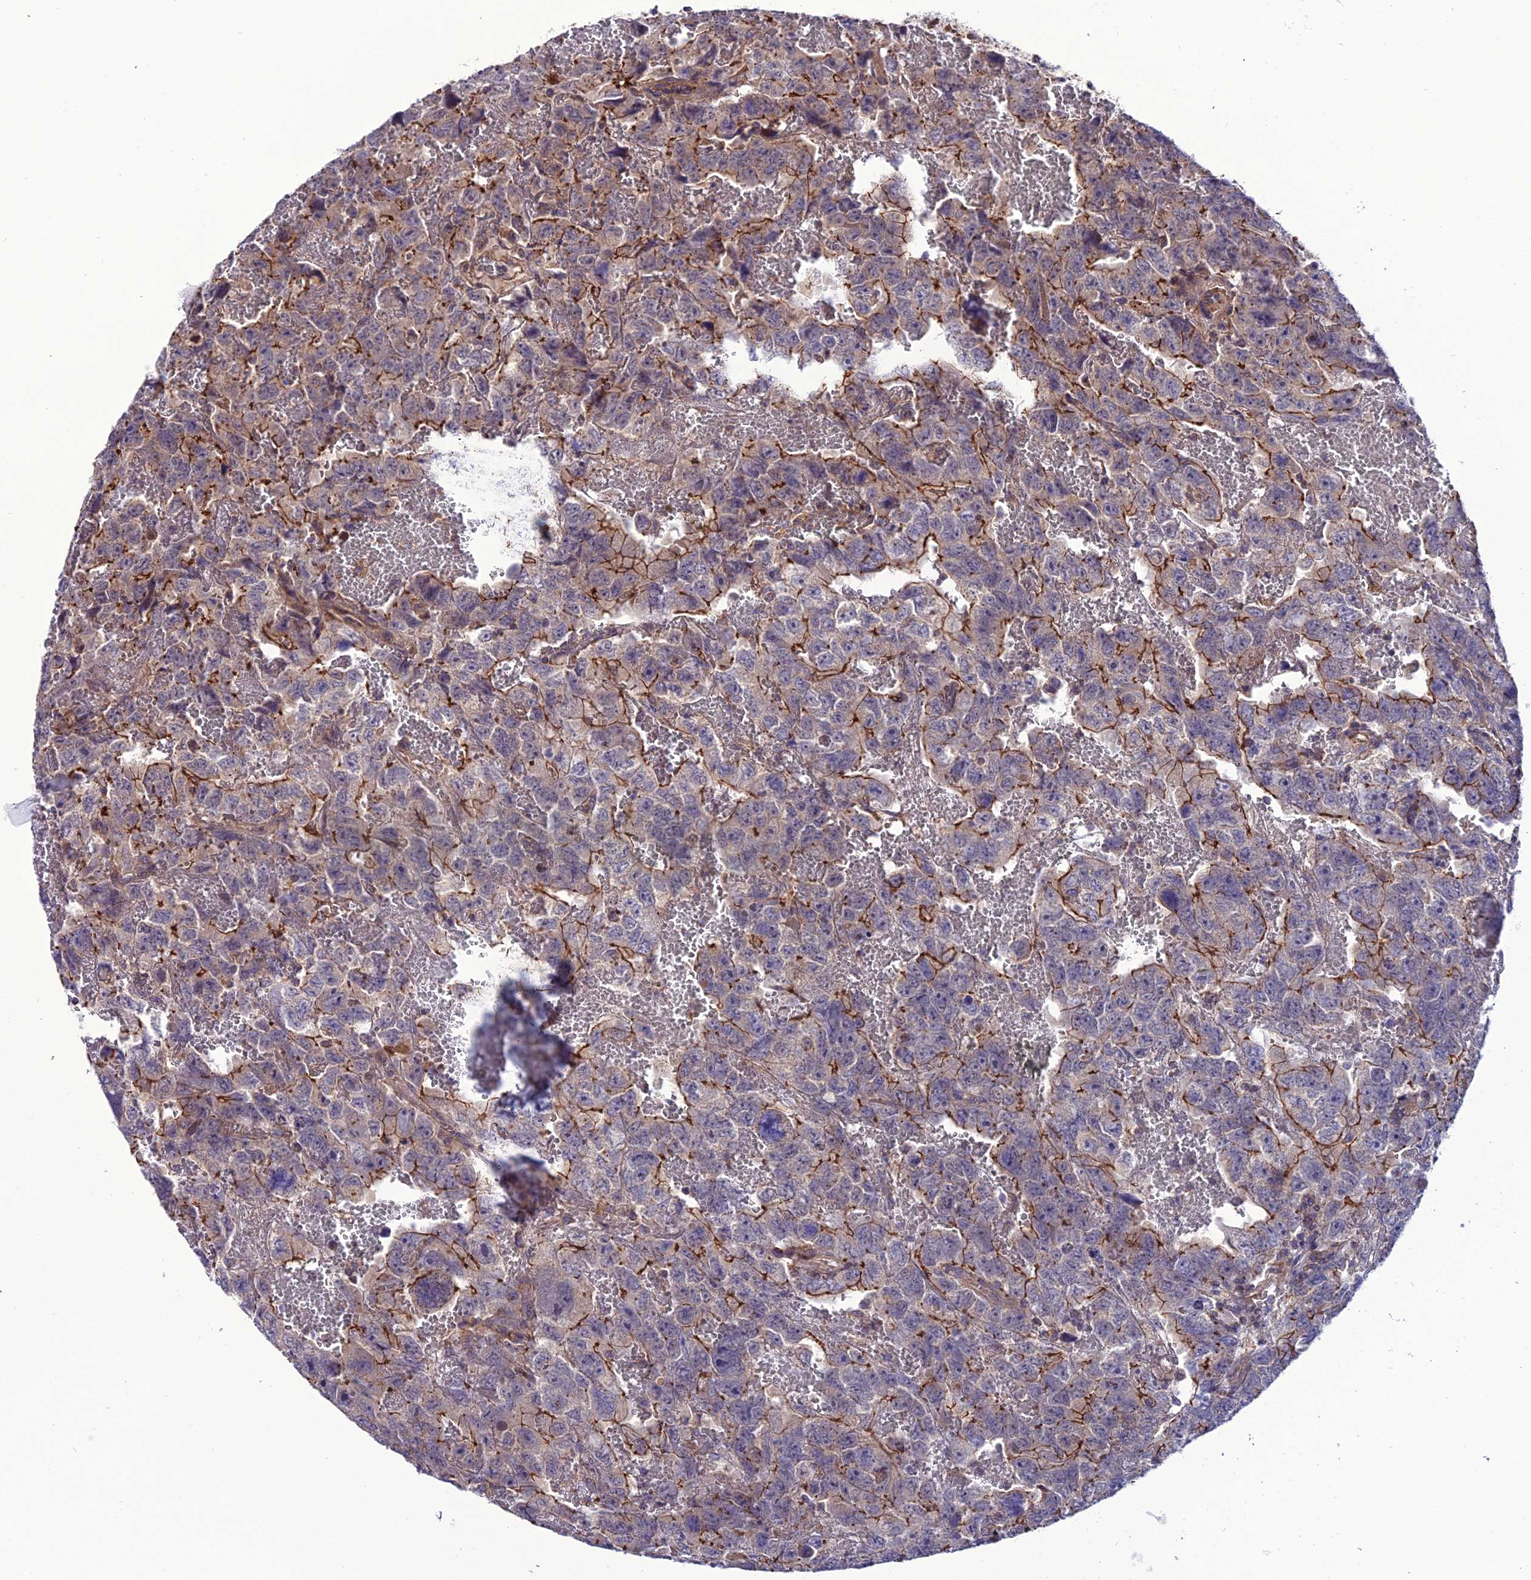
{"staining": {"intensity": "strong", "quantity": "<25%", "location": "cytoplasmic/membranous"}, "tissue": "testis cancer", "cell_type": "Tumor cells", "image_type": "cancer", "snomed": [{"axis": "morphology", "description": "Carcinoma, Embryonal, NOS"}, {"axis": "topography", "description": "Testis"}], "caption": "A brown stain highlights strong cytoplasmic/membranous positivity of a protein in testis cancer tumor cells. (DAB = brown stain, brightfield microscopy at high magnification).", "gene": "PPIL3", "patient": {"sex": "male", "age": 45}}